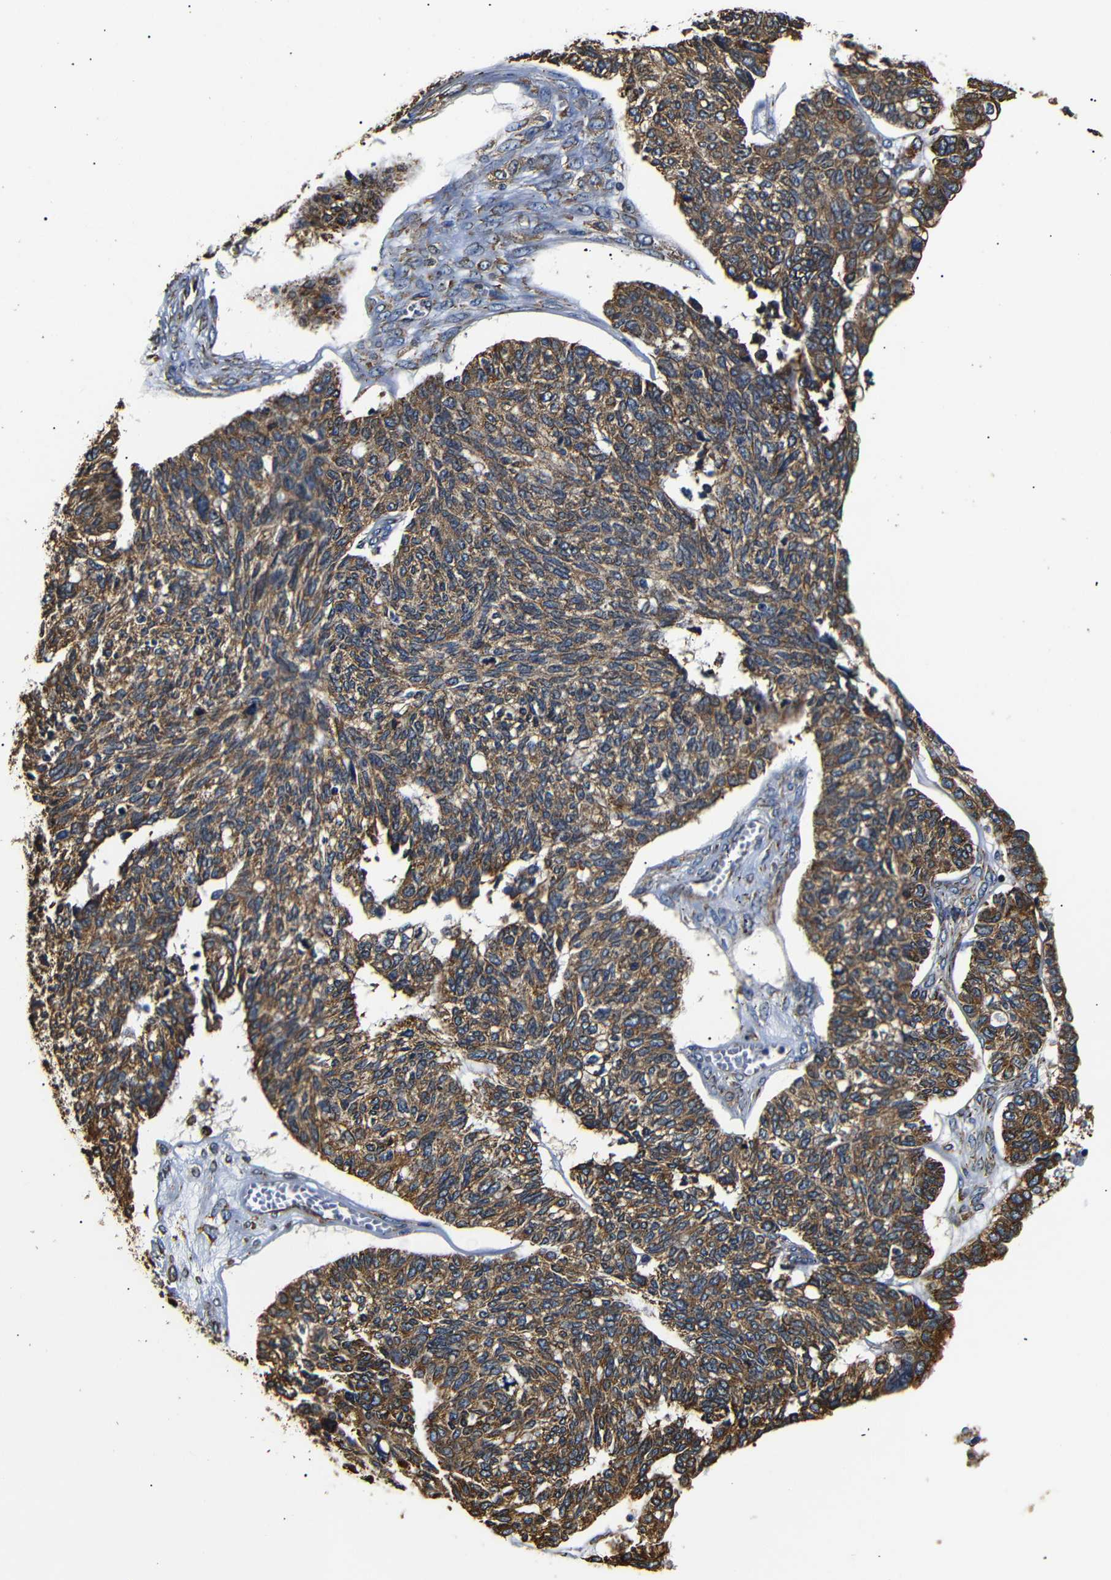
{"staining": {"intensity": "moderate", "quantity": "25%-75%", "location": "cytoplasmic/membranous"}, "tissue": "ovarian cancer", "cell_type": "Tumor cells", "image_type": "cancer", "snomed": [{"axis": "morphology", "description": "Cystadenocarcinoma, serous, NOS"}, {"axis": "topography", "description": "Ovary"}], "caption": "Ovarian cancer (serous cystadenocarcinoma) stained for a protein (brown) reveals moderate cytoplasmic/membranous positive positivity in approximately 25%-75% of tumor cells.", "gene": "HHIP", "patient": {"sex": "female", "age": 79}}